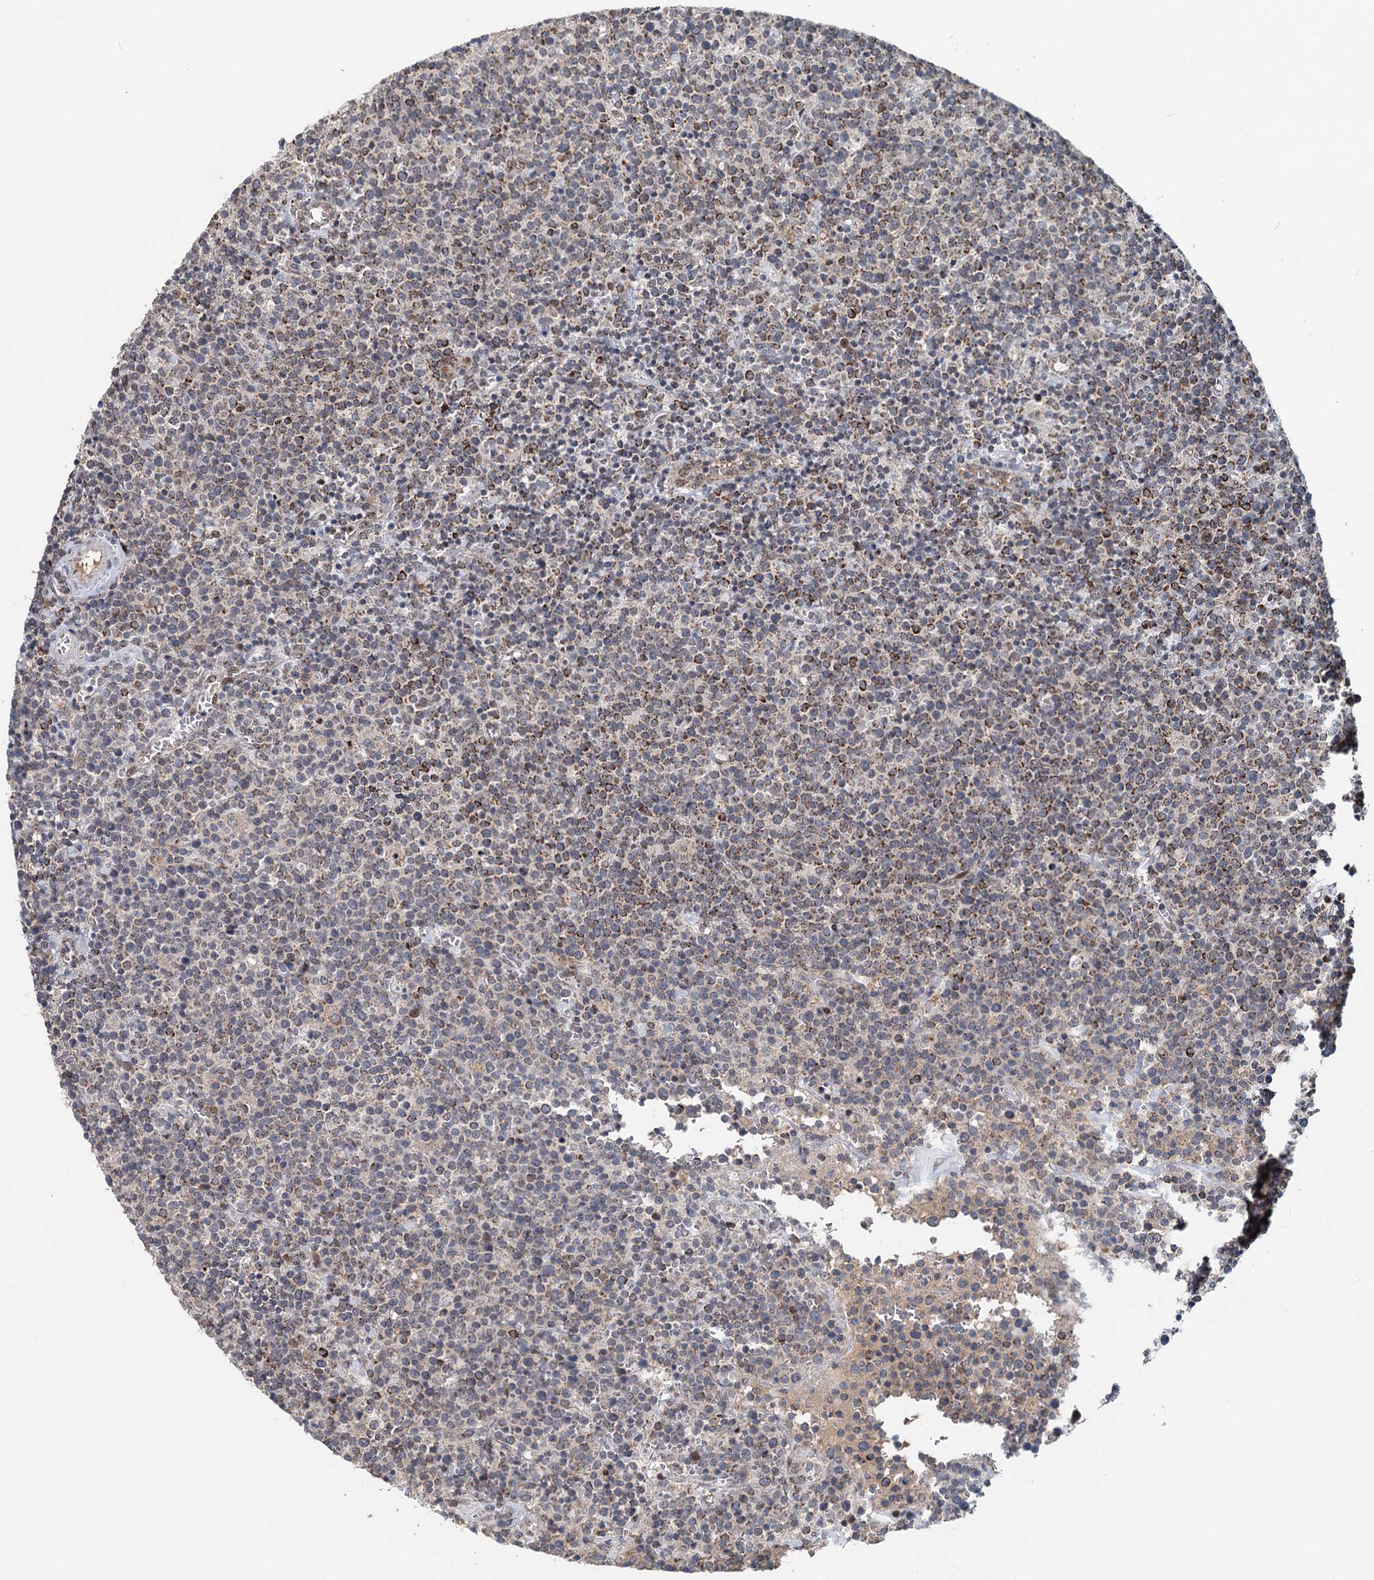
{"staining": {"intensity": "moderate", "quantity": "25%-75%", "location": "cytoplasmic/membranous"}, "tissue": "lymphoma", "cell_type": "Tumor cells", "image_type": "cancer", "snomed": [{"axis": "morphology", "description": "Malignant lymphoma, non-Hodgkin's type, High grade"}, {"axis": "topography", "description": "Lymph node"}], "caption": "Malignant lymphoma, non-Hodgkin's type (high-grade) stained for a protein reveals moderate cytoplasmic/membranous positivity in tumor cells.", "gene": "RITA1", "patient": {"sex": "male", "age": 61}}